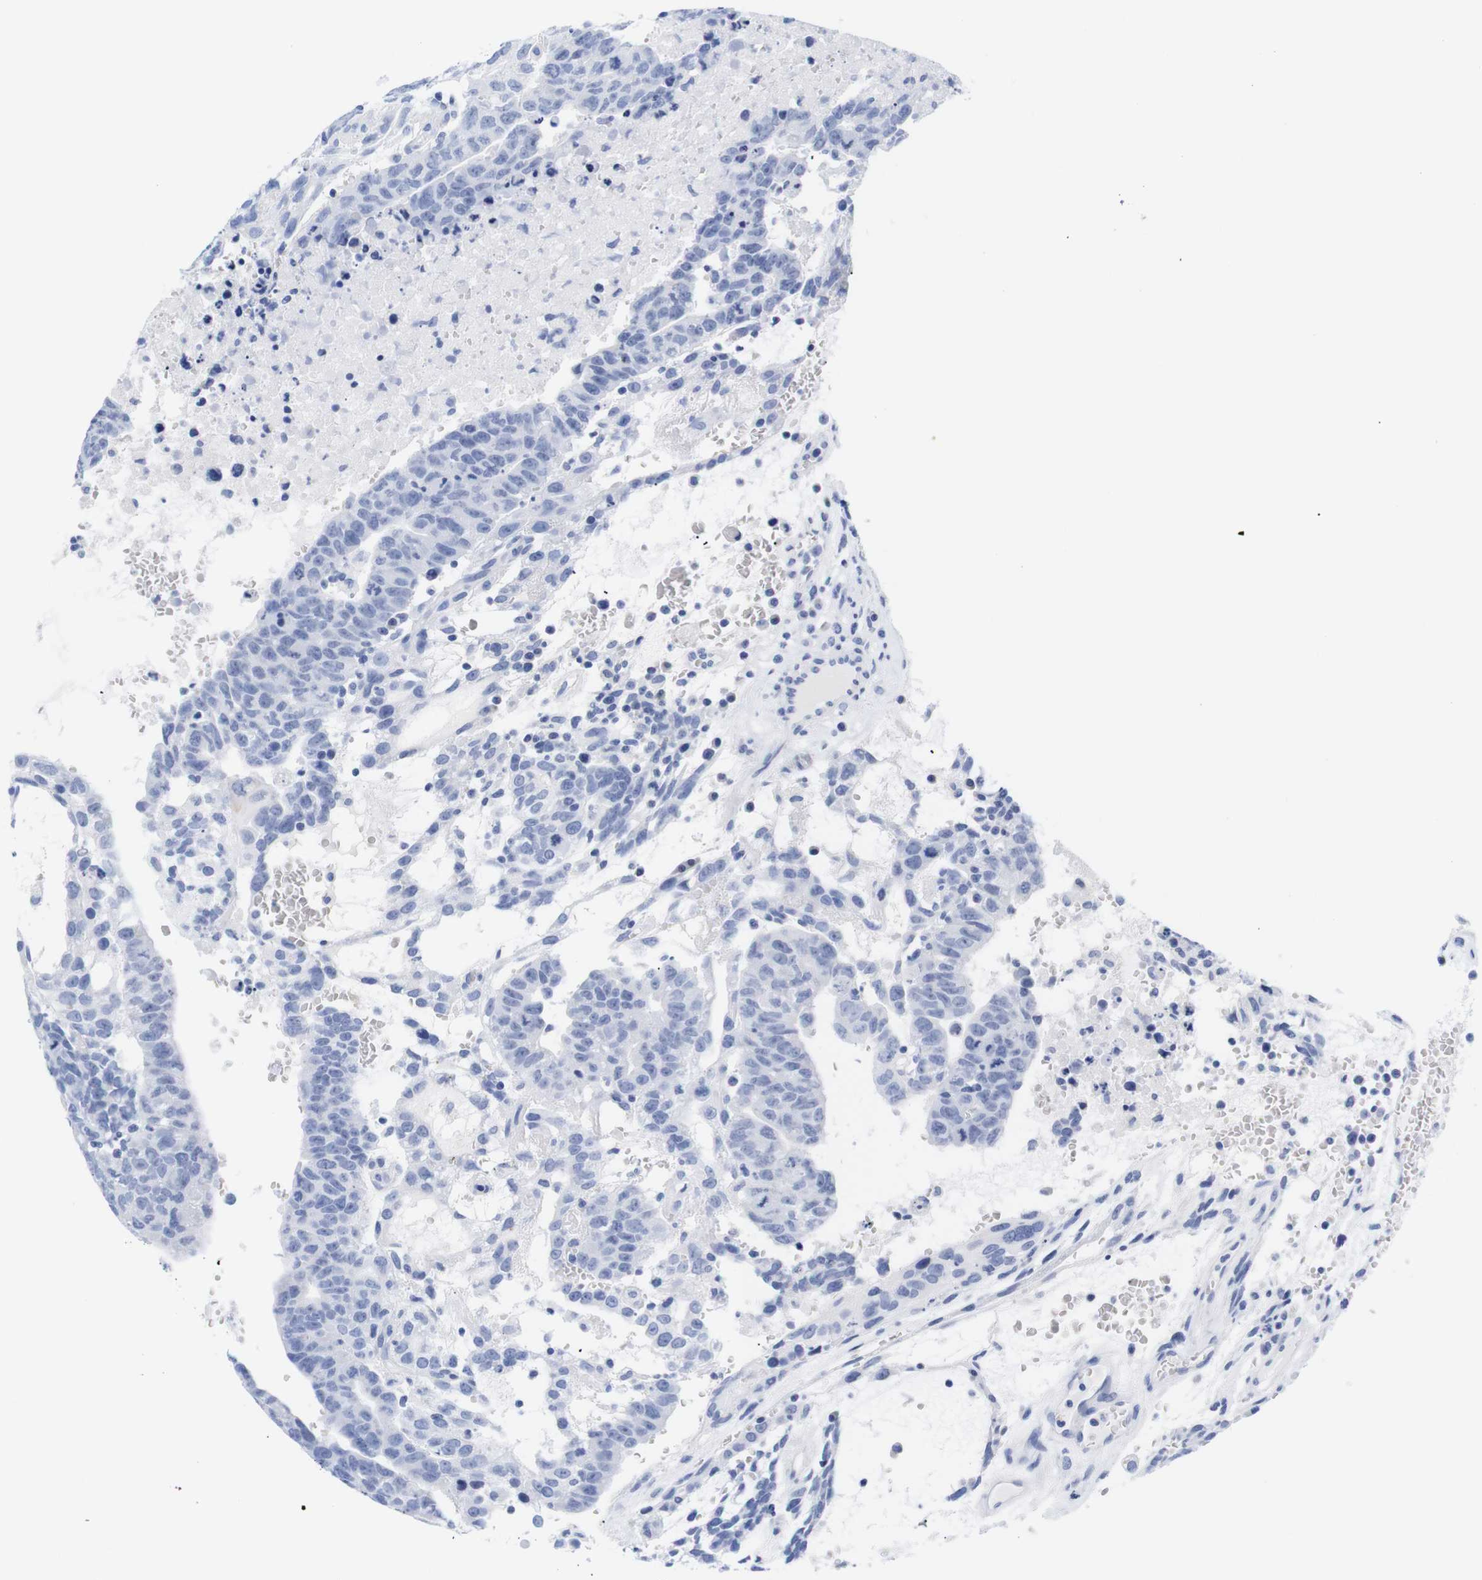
{"staining": {"intensity": "negative", "quantity": "none", "location": "none"}, "tissue": "testis cancer", "cell_type": "Tumor cells", "image_type": "cancer", "snomed": [{"axis": "morphology", "description": "Seminoma, NOS"}, {"axis": "morphology", "description": "Carcinoma, Embryonal, NOS"}, {"axis": "topography", "description": "Testis"}], "caption": "A high-resolution micrograph shows immunohistochemistry staining of testis cancer (seminoma), which demonstrates no significant positivity in tumor cells.", "gene": "LRRC55", "patient": {"sex": "male", "age": 52}}